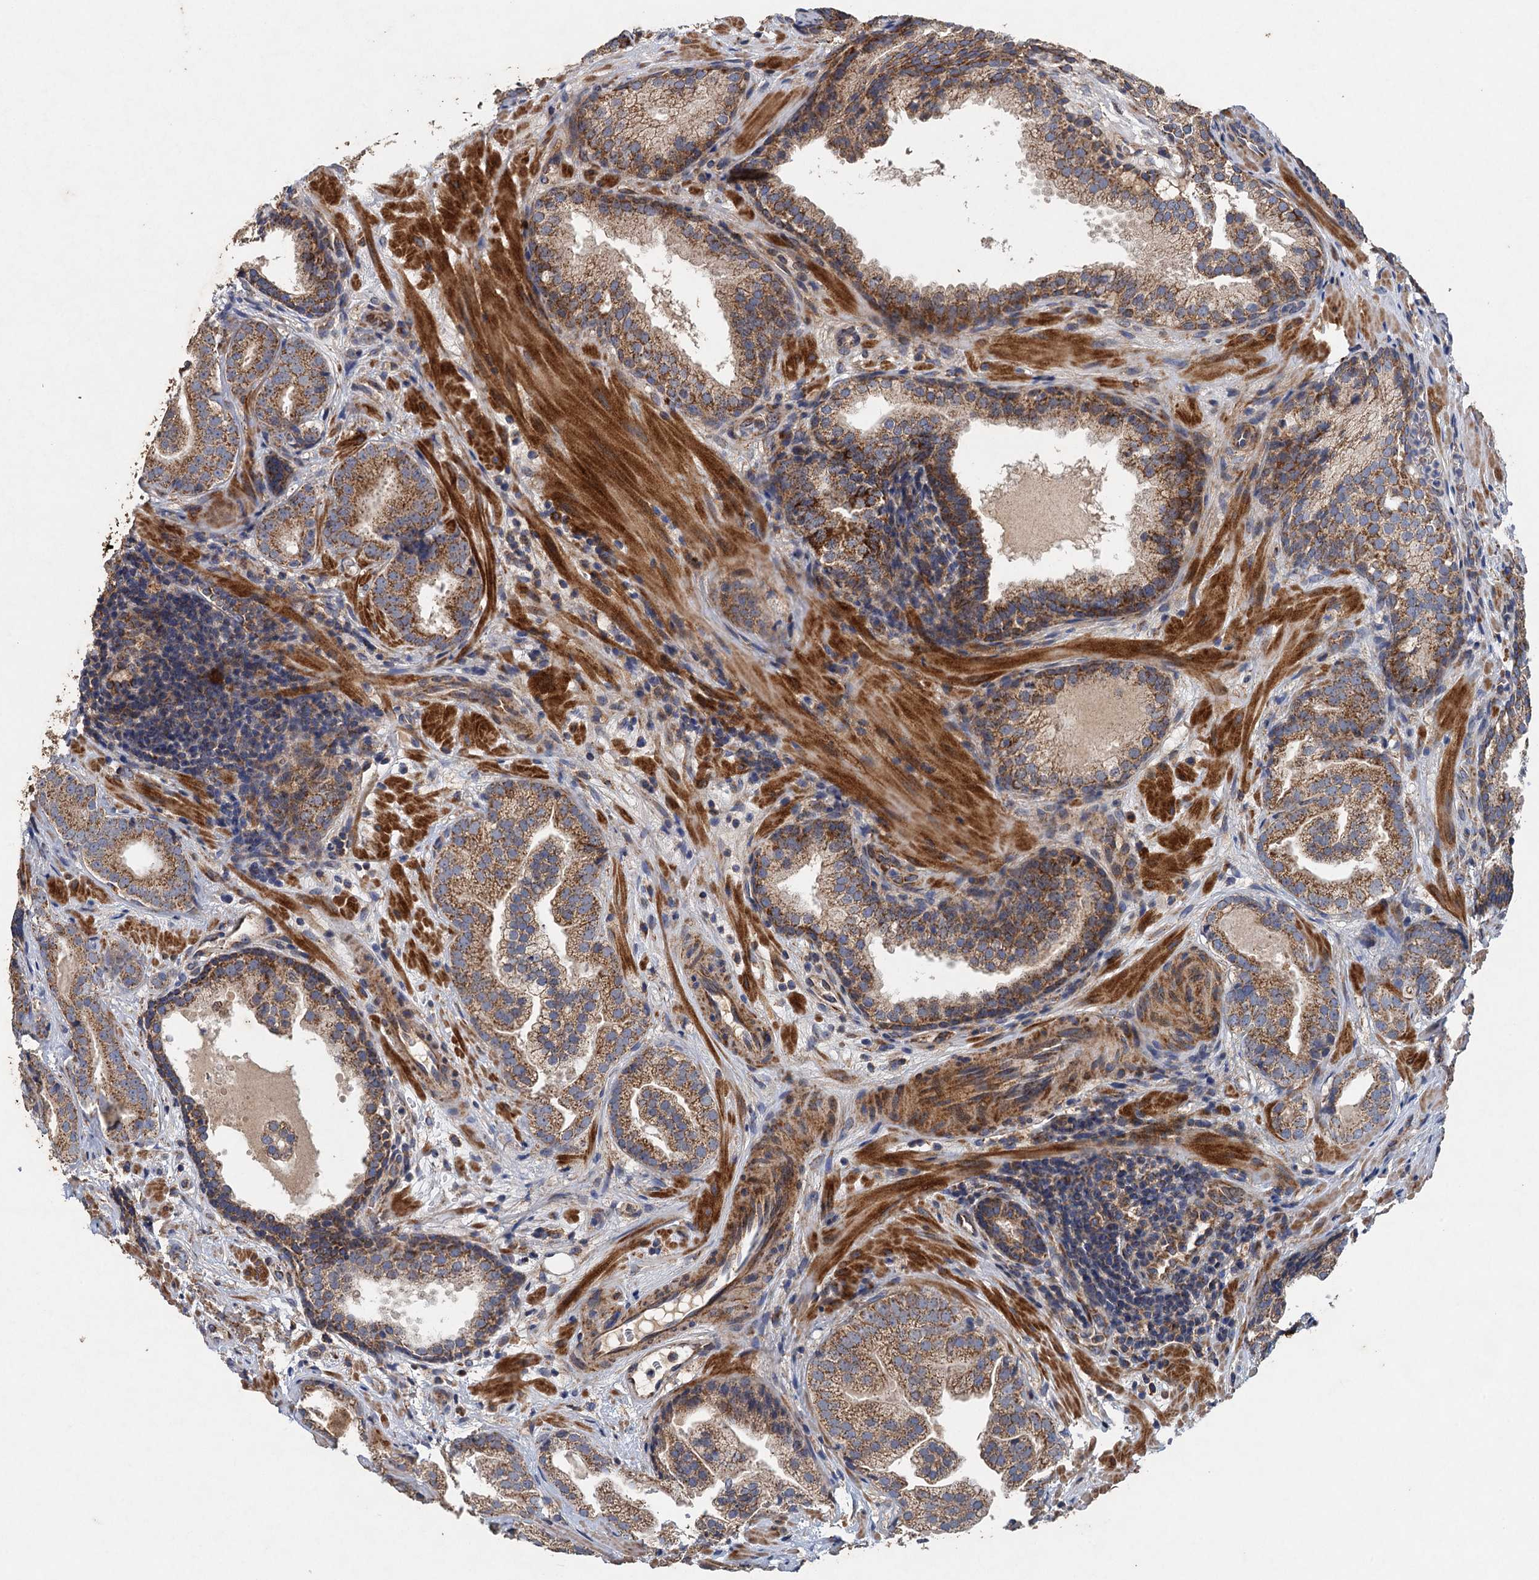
{"staining": {"intensity": "moderate", "quantity": ">75%", "location": "cytoplasmic/membranous"}, "tissue": "prostate cancer", "cell_type": "Tumor cells", "image_type": "cancer", "snomed": [{"axis": "morphology", "description": "Adenocarcinoma, High grade"}, {"axis": "topography", "description": "Prostate"}], "caption": "Protein analysis of prostate cancer tissue shows moderate cytoplasmic/membranous expression in approximately >75% of tumor cells.", "gene": "BCS1L", "patient": {"sex": "male", "age": 60}}